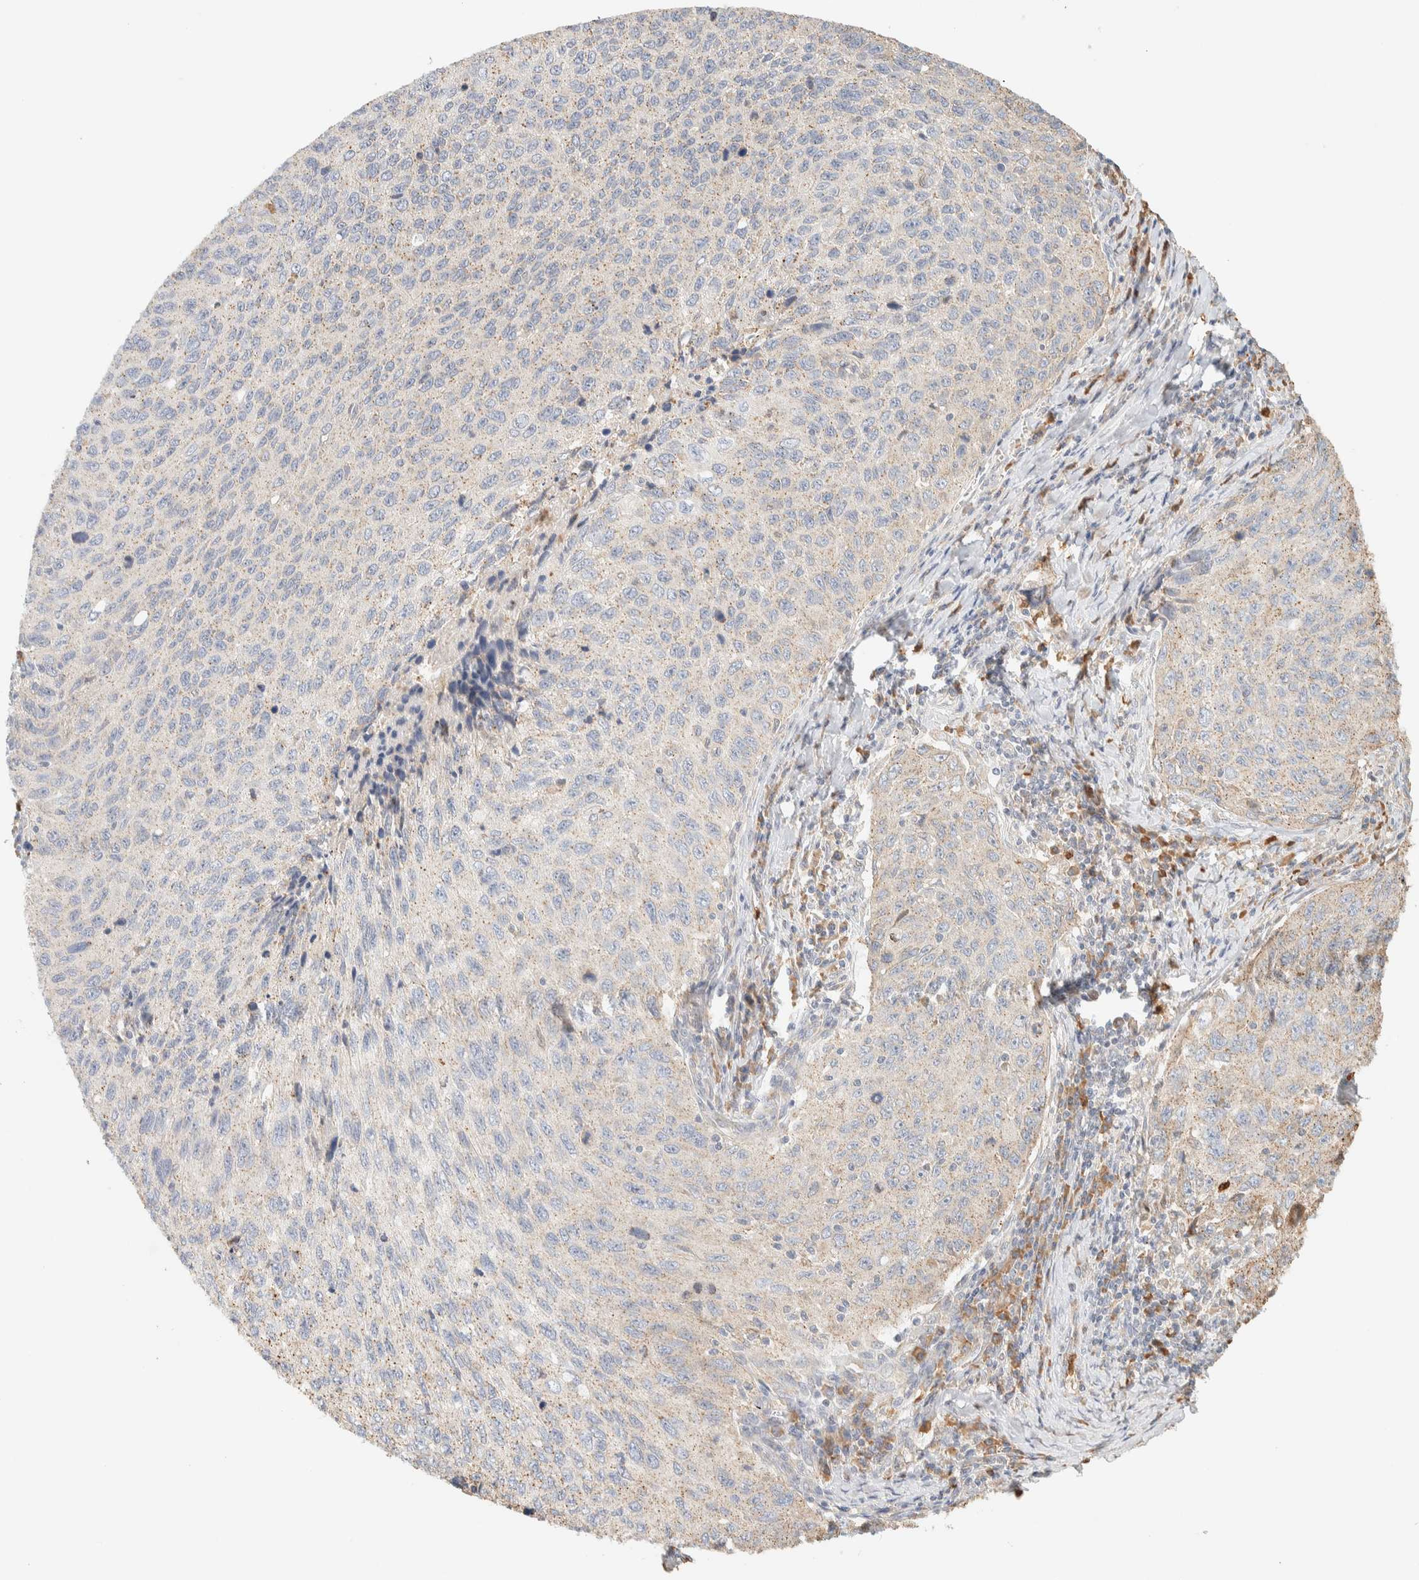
{"staining": {"intensity": "weak", "quantity": ">75%", "location": "cytoplasmic/membranous"}, "tissue": "cervical cancer", "cell_type": "Tumor cells", "image_type": "cancer", "snomed": [{"axis": "morphology", "description": "Squamous cell carcinoma, NOS"}, {"axis": "topography", "description": "Cervix"}], "caption": "Cervical cancer (squamous cell carcinoma) stained with immunohistochemistry (IHC) shows weak cytoplasmic/membranous expression in about >75% of tumor cells. (DAB IHC with brightfield microscopy, high magnification).", "gene": "TTC3", "patient": {"sex": "female", "age": 53}}